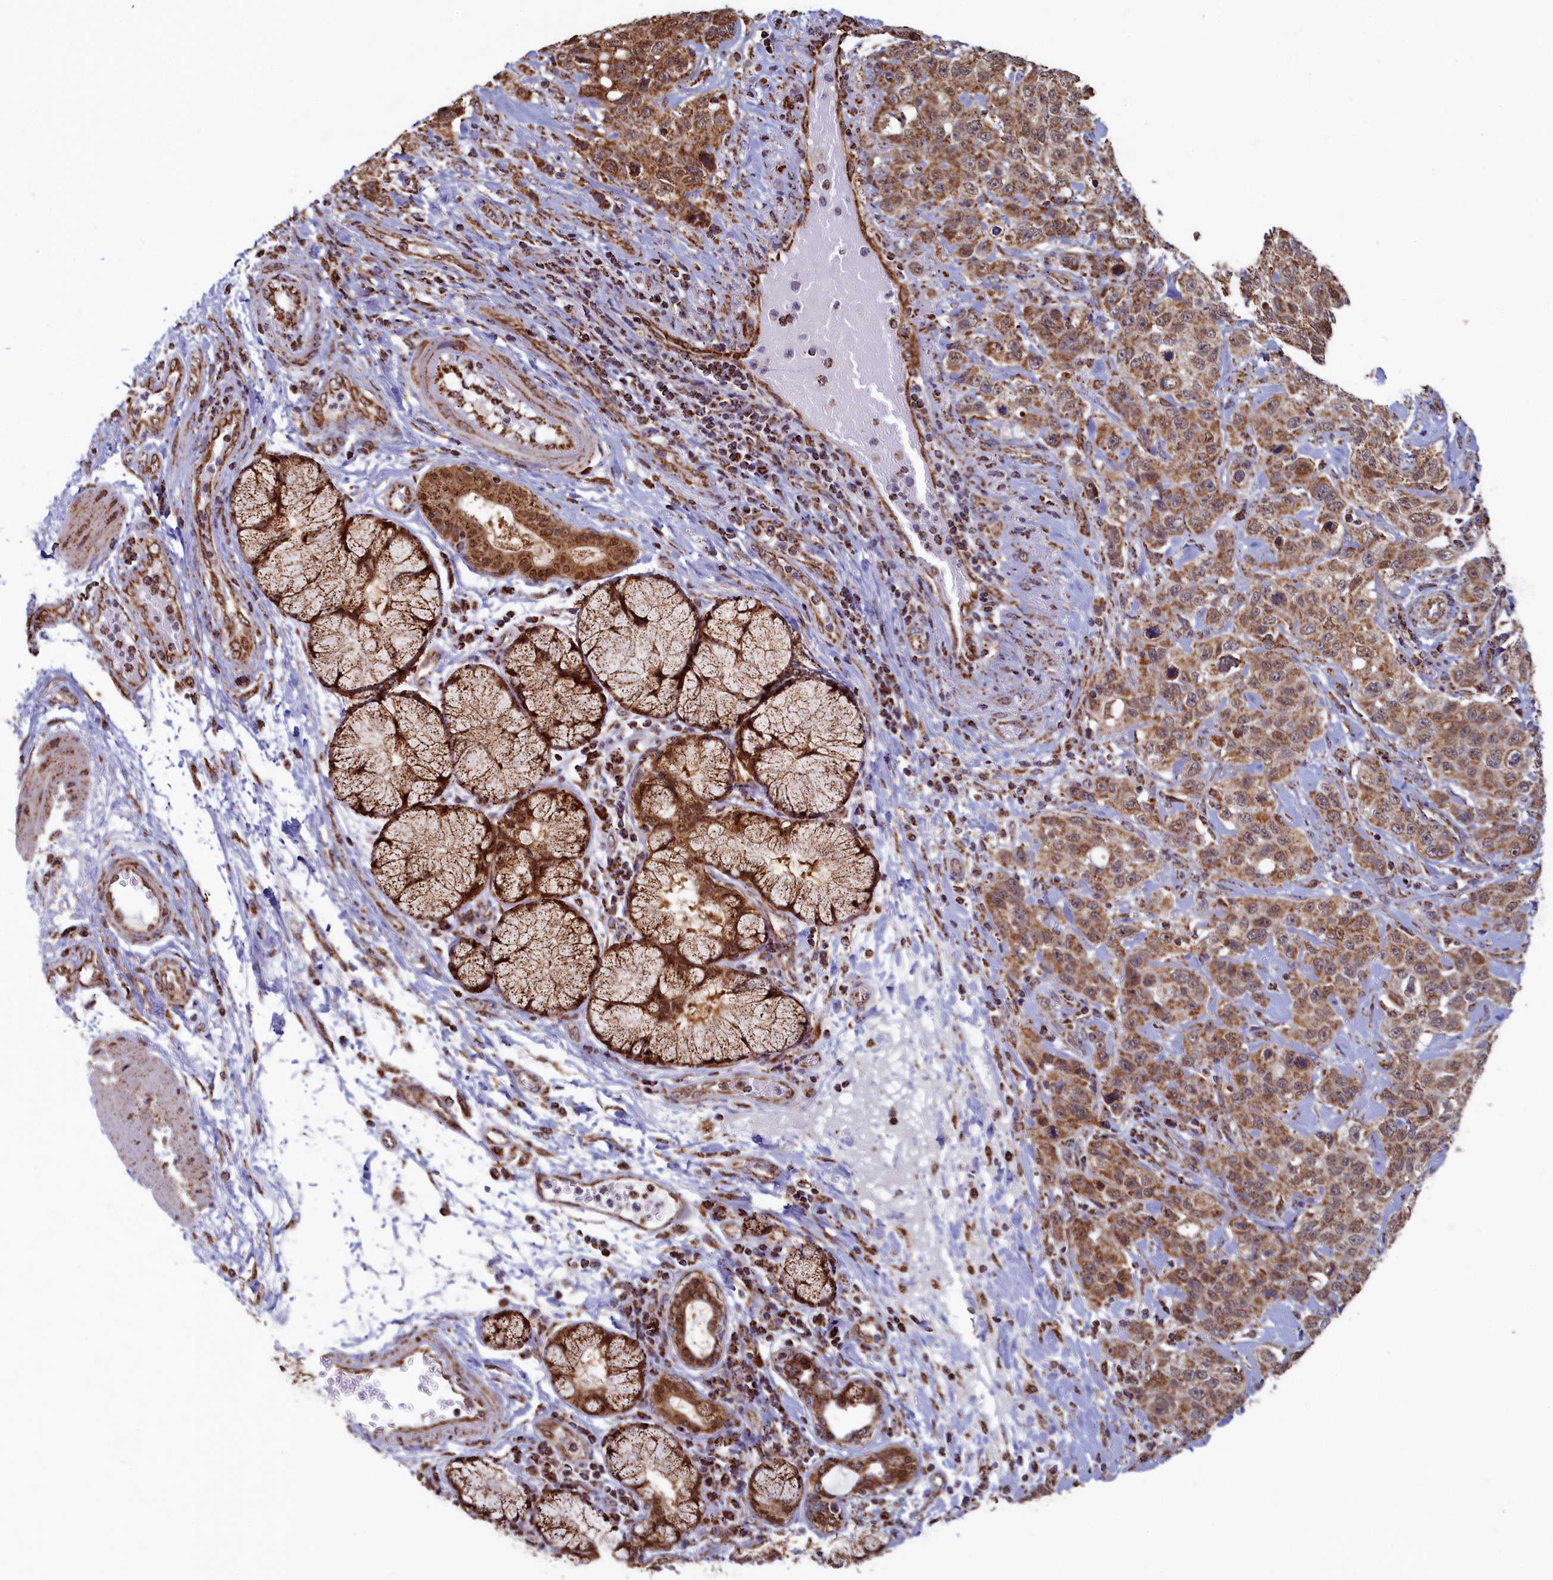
{"staining": {"intensity": "moderate", "quantity": ">75%", "location": "cytoplasmic/membranous"}, "tissue": "stomach cancer", "cell_type": "Tumor cells", "image_type": "cancer", "snomed": [{"axis": "morphology", "description": "Adenocarcinoma, NOS"}, {"axis": "topography", "description": "Stomach"}], "caption": "Immunohistochemical staining of human stomach cancer (adenocarcinoma) exhibits medium levels of moderate cytoplasmic/membranous staining in about >75% of tumor cells. (DAB IHC, brown staining for protein, blue staining for nuclei).", "gene": "SPR", "patient": {"sex": "male", "age": 48}}